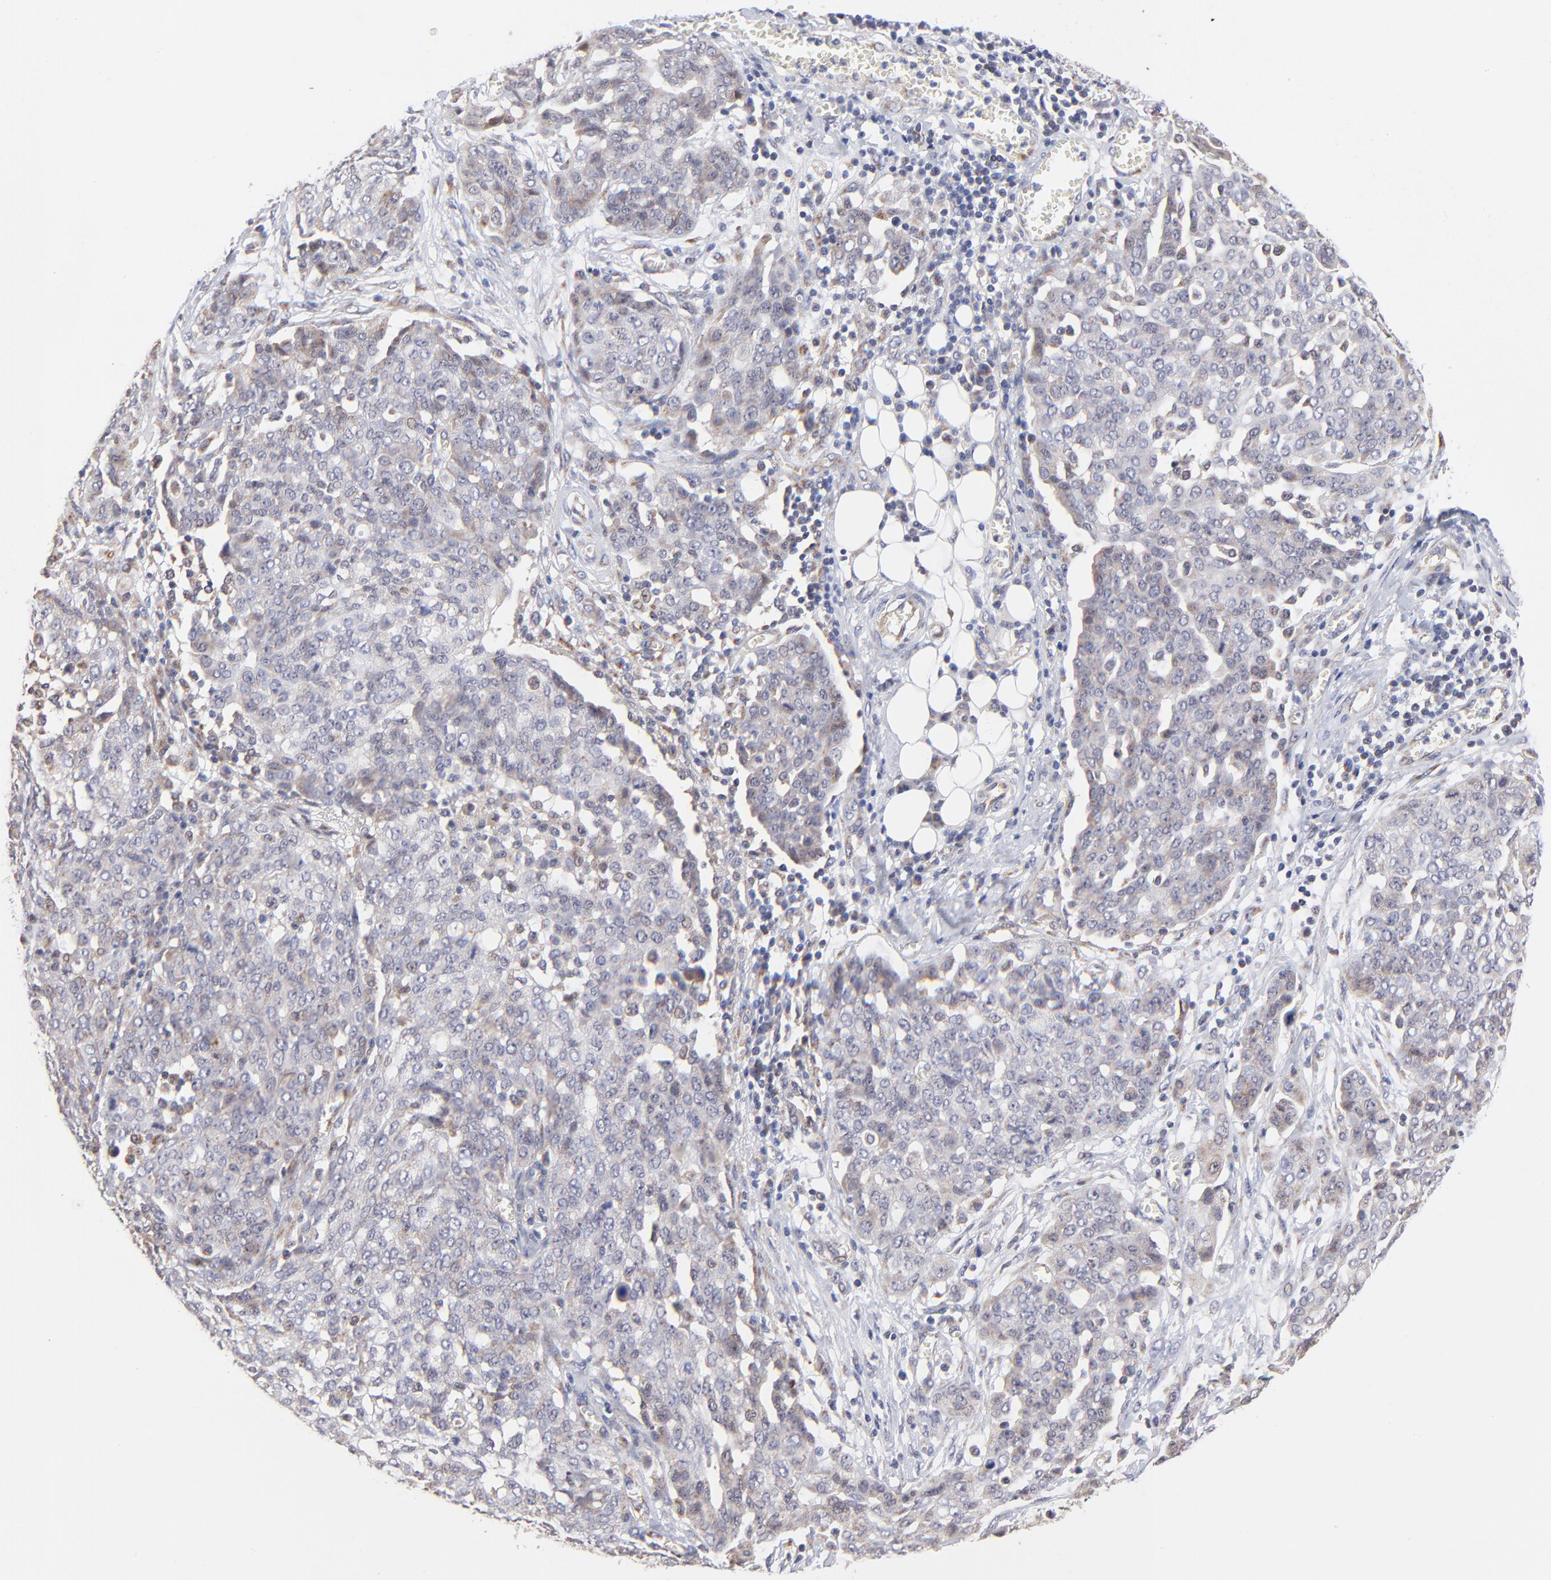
{"staining": {"intensity": "weak", "quantity": "25%-75%", "location": "cytoplasmic/membranous"}, "tissue": "ovarian cancer", "cell_type": "Tumor cells", "image_type": "cancer", "snomed": [{"axis": "morphology", "description": "Cystadenocarcinoma, serous, NOS"}, {"axis": "topography", "description": "Soft tissue"}, {"axis": "topography", "description": "Ovary"}], "caption": "Ovarian serous cystadenocarcinoma tissue demonstrates weak cytoplasmic/membranous staining in about 25%-75% of tumor cells, visualized by immunohistochemistry. Nuclei are stained in blue.", "gene": "FBXL12", "patient": {"sex": "female", "age": 57}}